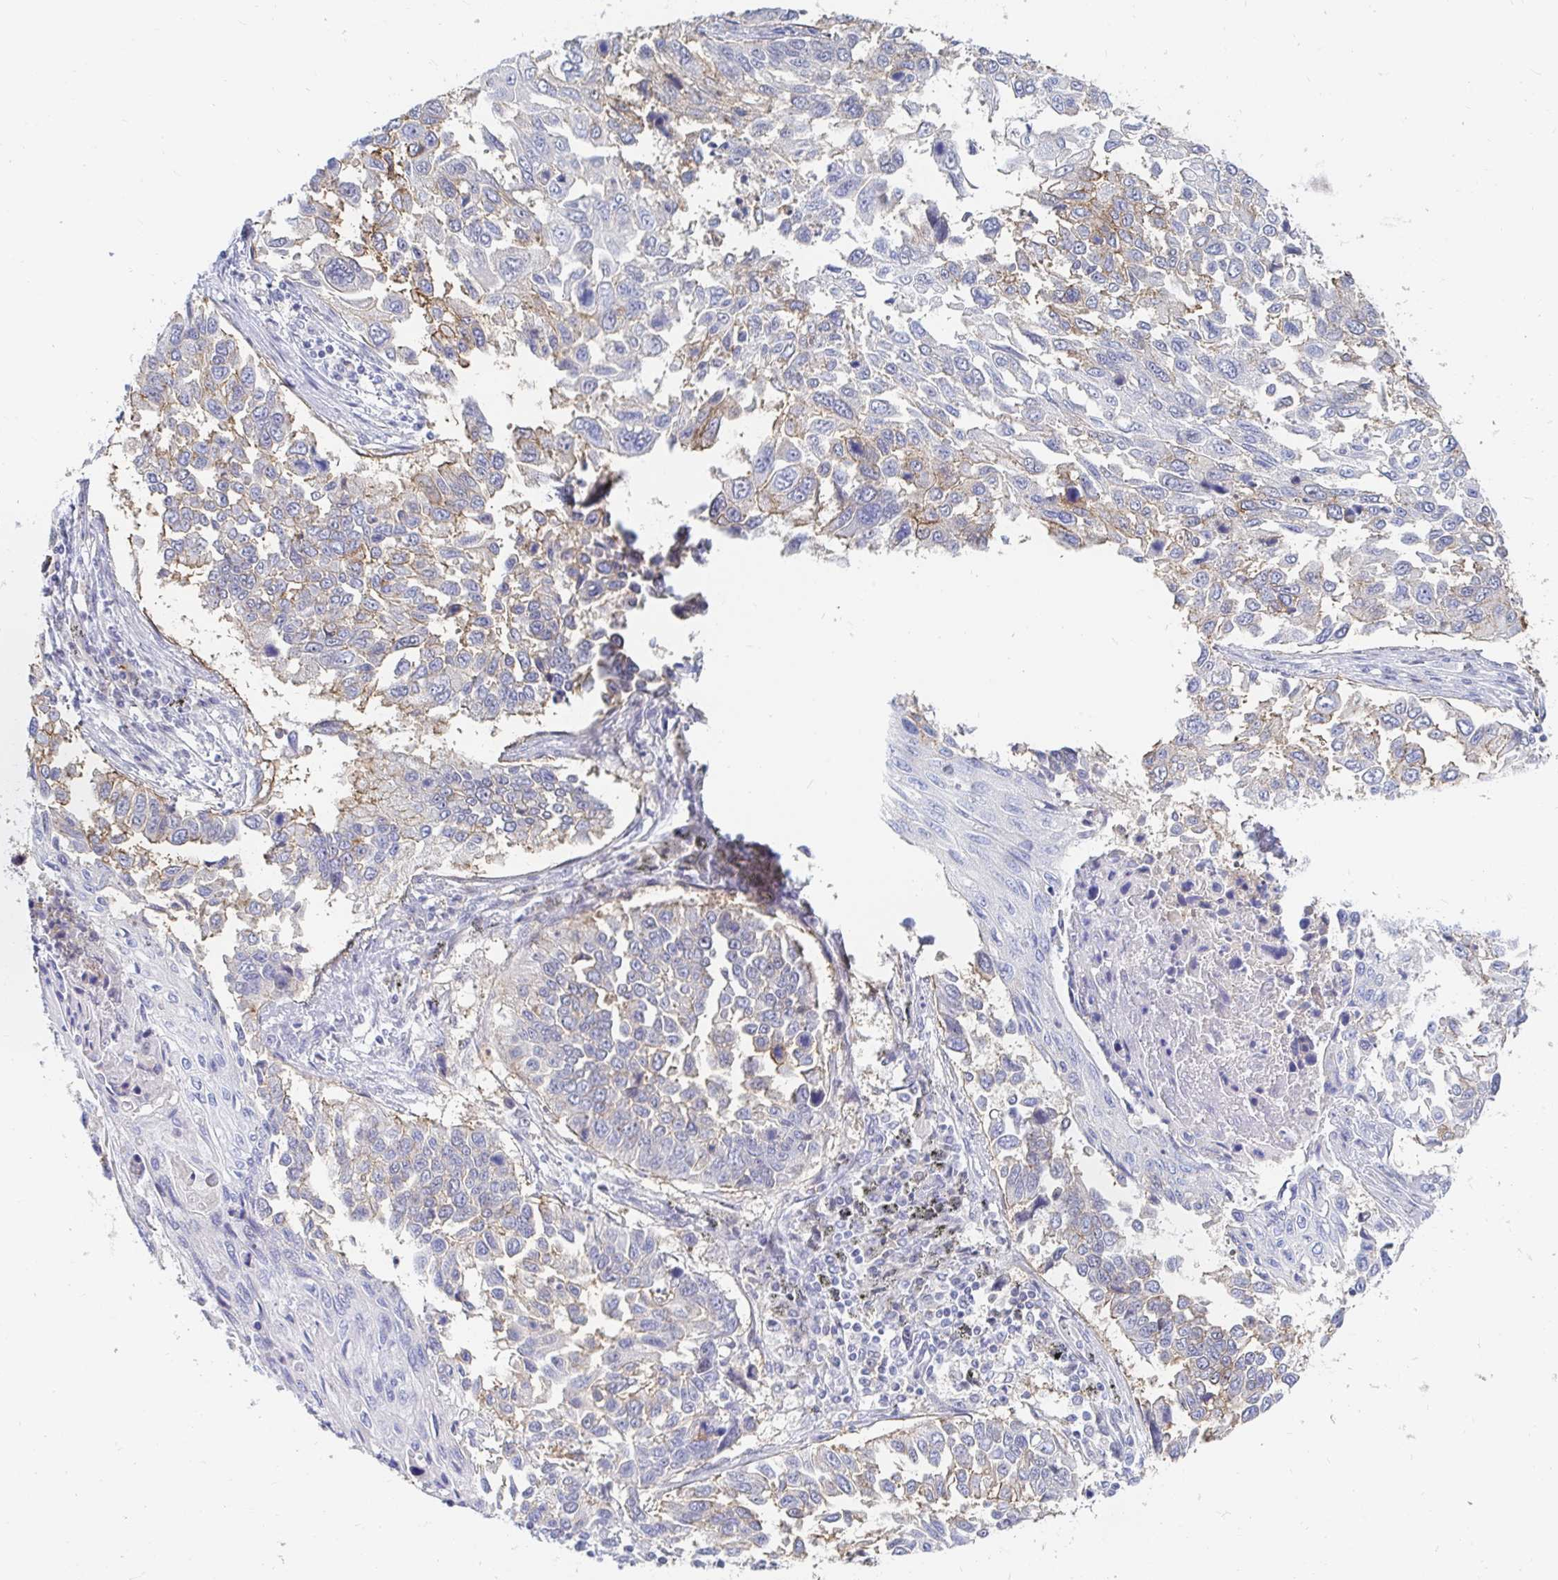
{"staining": {"intensity": "weak", "quantity": "<25%", "location": "cytoplasmic/membranous"}, "tissue": "lung cancer", "cell_type": "Tumor cells", "image_type": "cancer", "snomed": [{"axis": "morphology", "description": "Squamous cell carcinoma, NOS"}, {"axis": "topography", "description": "Lung"}], "caption": "Human squamous cell carcinoma (lung) stained for a protein using IHC displays no staining in tumor cells.", "gene": "COL28A1", "patient": {"sex": "male", "age": 62}}